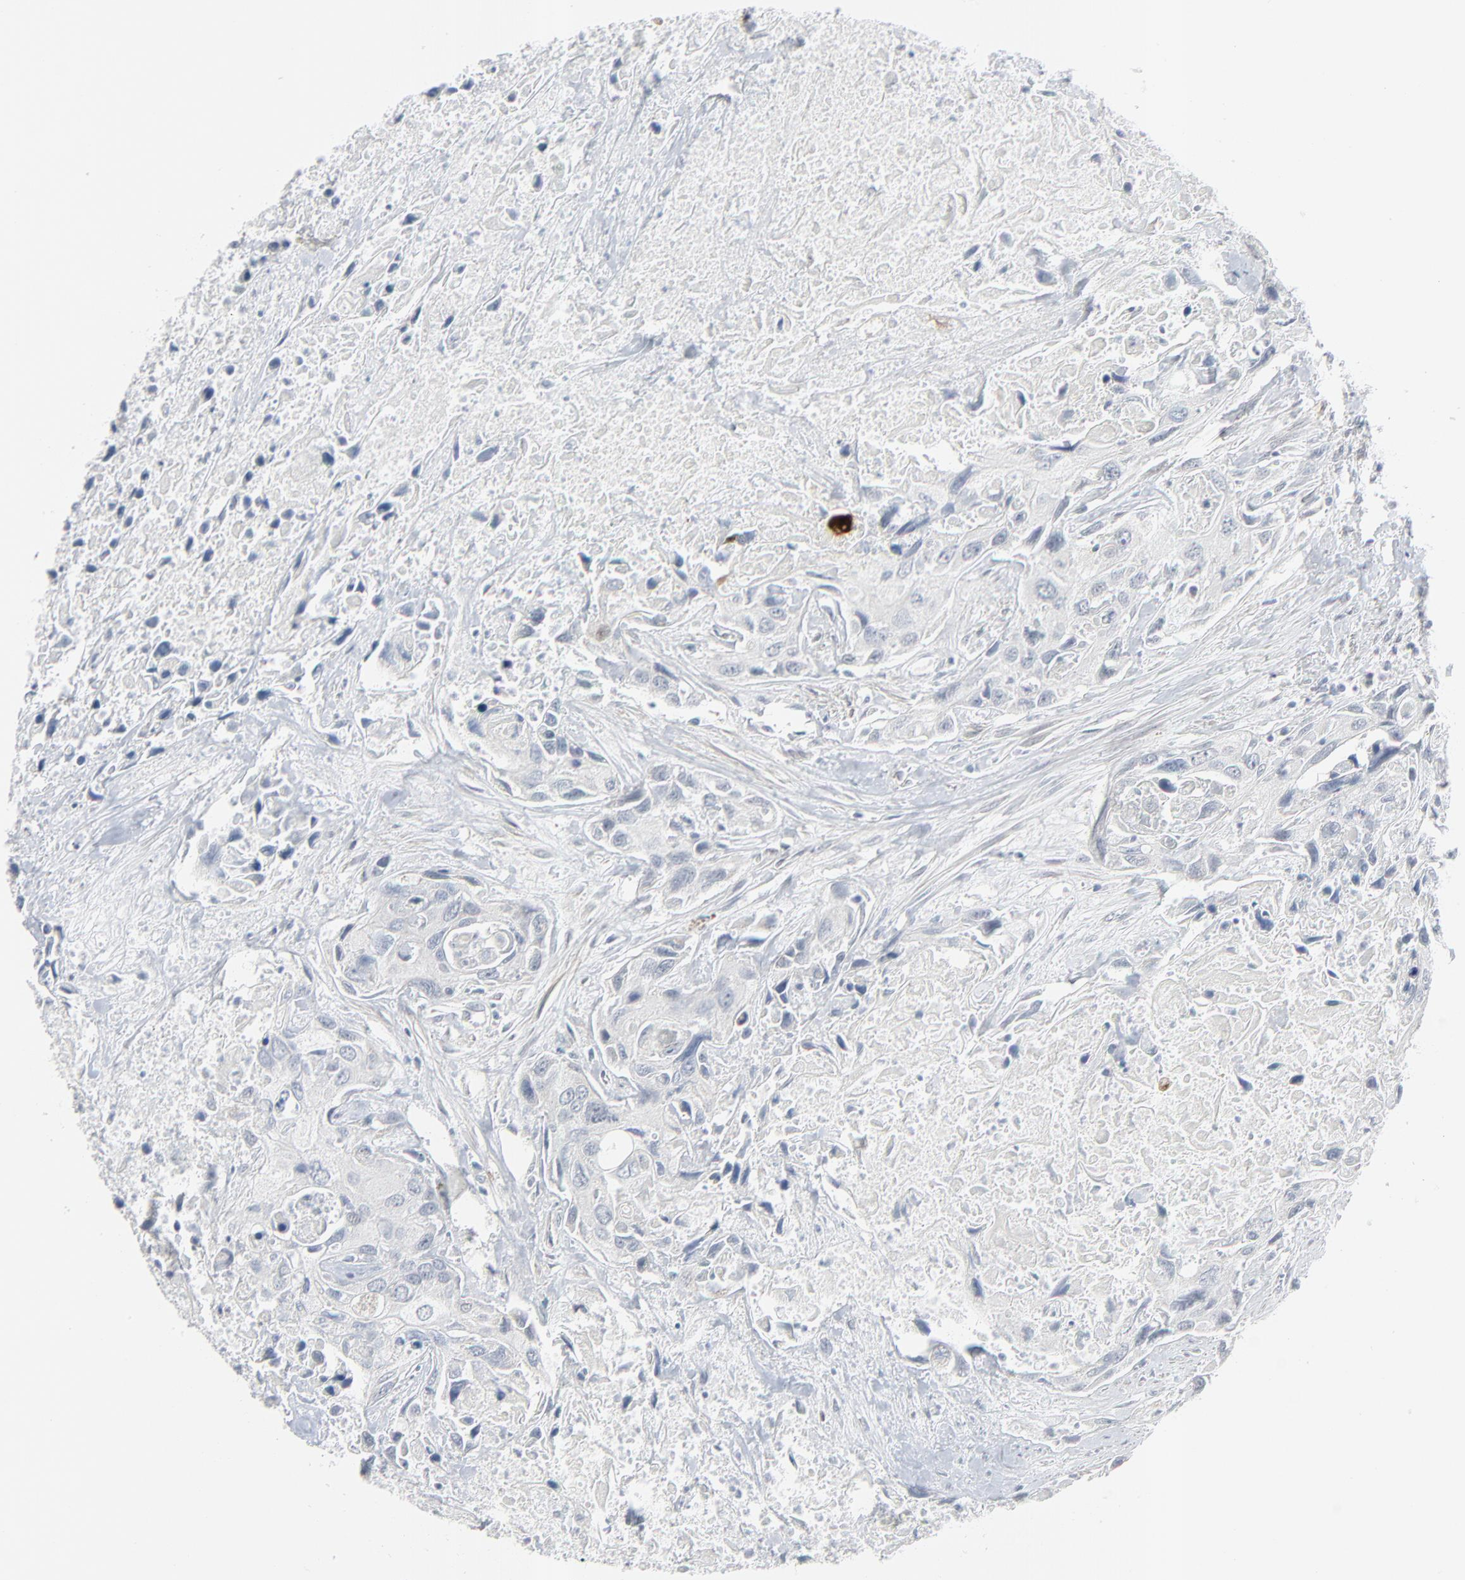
{"staining": {"intensity": "negative", "quantity": "none", "location": "none"}, "tissue": "urothelial cancer", "cell_type": "Tumor cells", "image_type": "cancer", "snomed": [{"axis": "morphology", "description": "Urothelial carcinoma, High grade"}, {"axis": "topography", "description": "Urinary bladder"}], "caption": "The IHC image has no significant staining in tumor cells of urothelial carcinoma (high-grade) tissue.", "gene": "NEUROD1", "patient": {"sex": "male", "age": 71}}